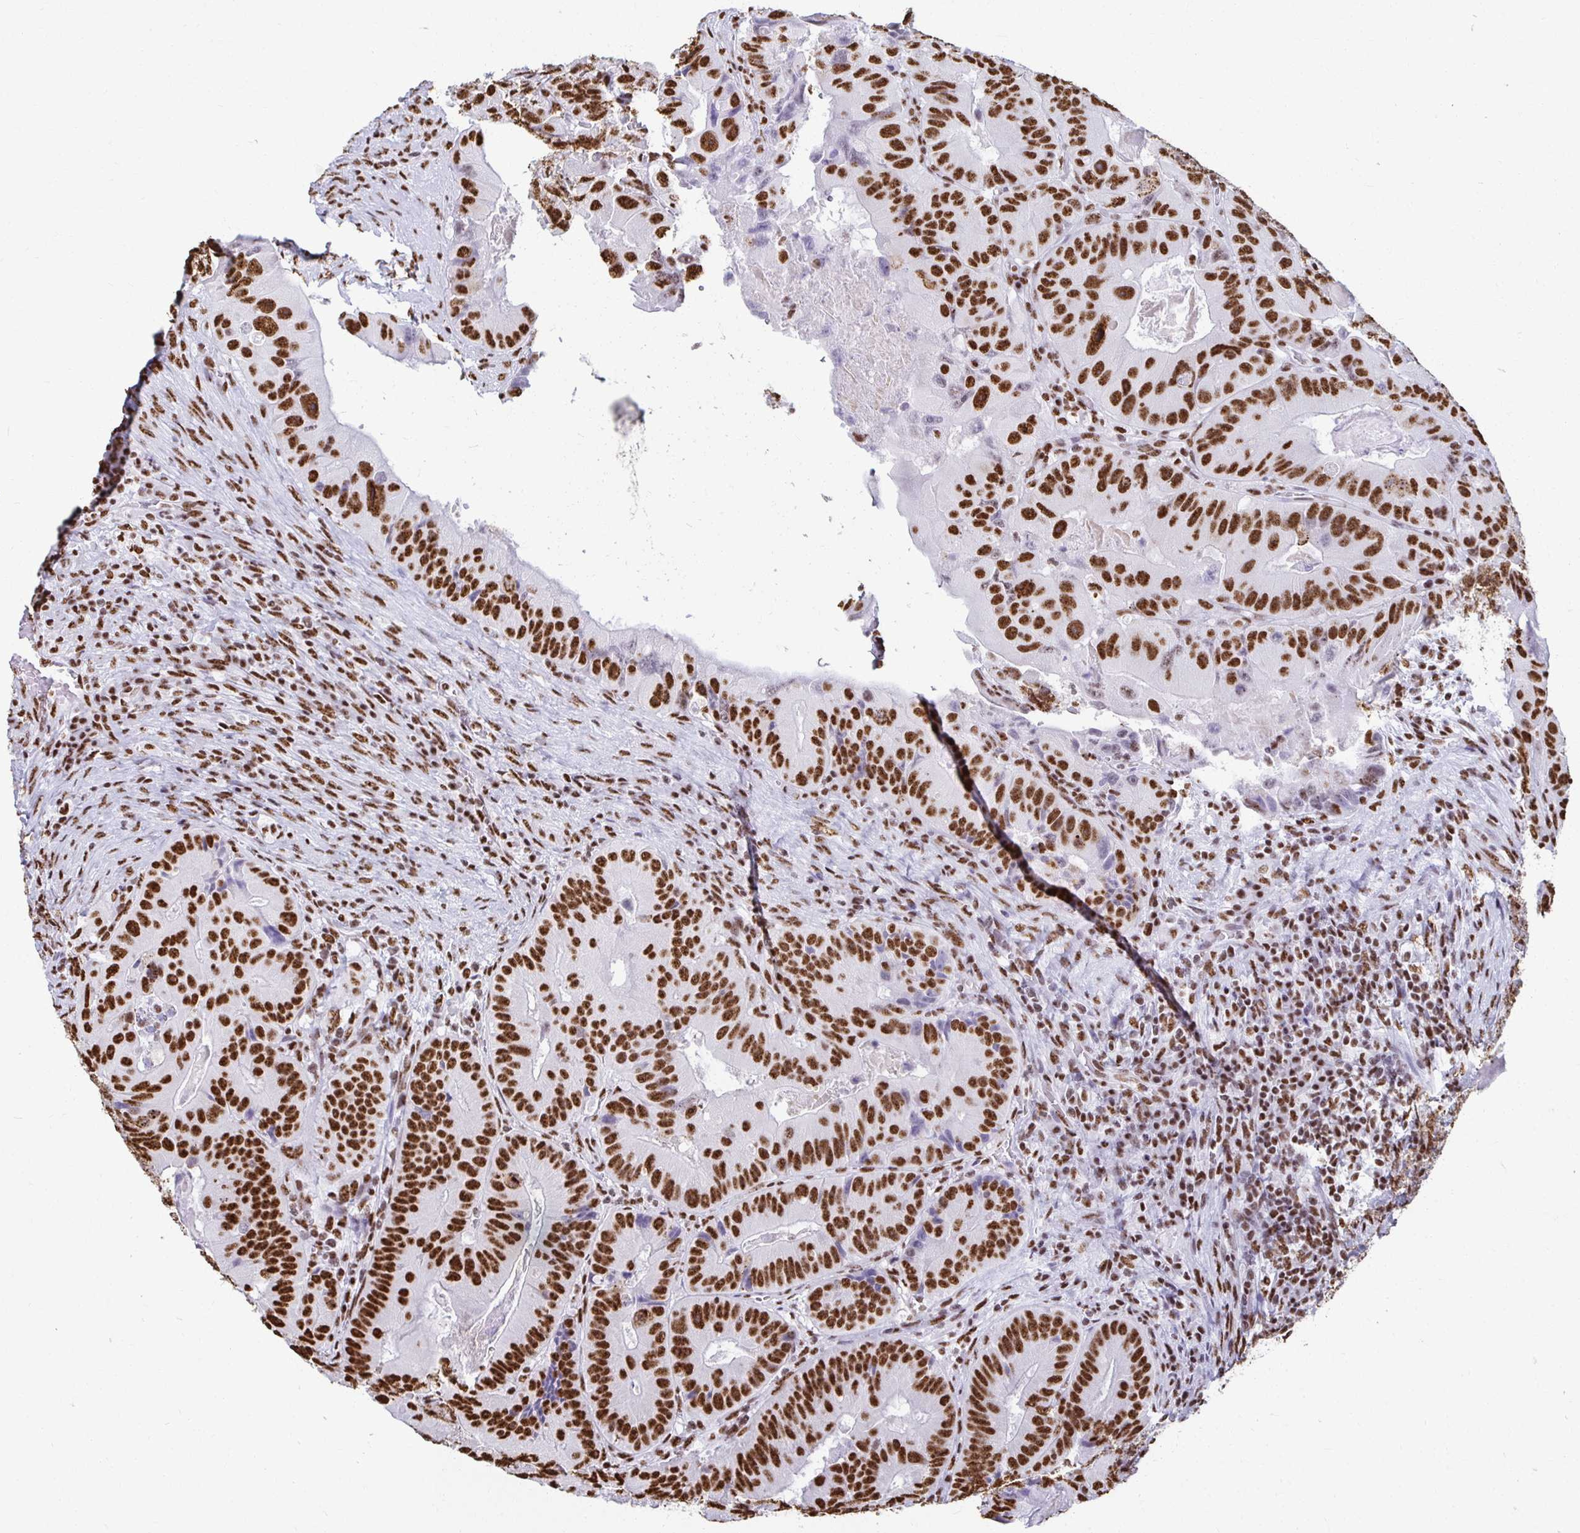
{"staining": {"intensity": "strong", "quantity": ">75%", "location": "nuclear"}, "tissue": "colorectal cancer", "cell_type": "Tumor cells", "image_type": "cancer", "snomed": [{"axis": "morphology", "description": "Adenocarcinoma, NOS"}, {"axis": "topography", "description": "Colon"}], "caption": "Strong nuclear expression for a protein is seen in approximately >75% of tumor cells of colorectal adenocarcinoma using IHC.", "gene": "NONO", "patient": {"sex": "female", "age": 86}}